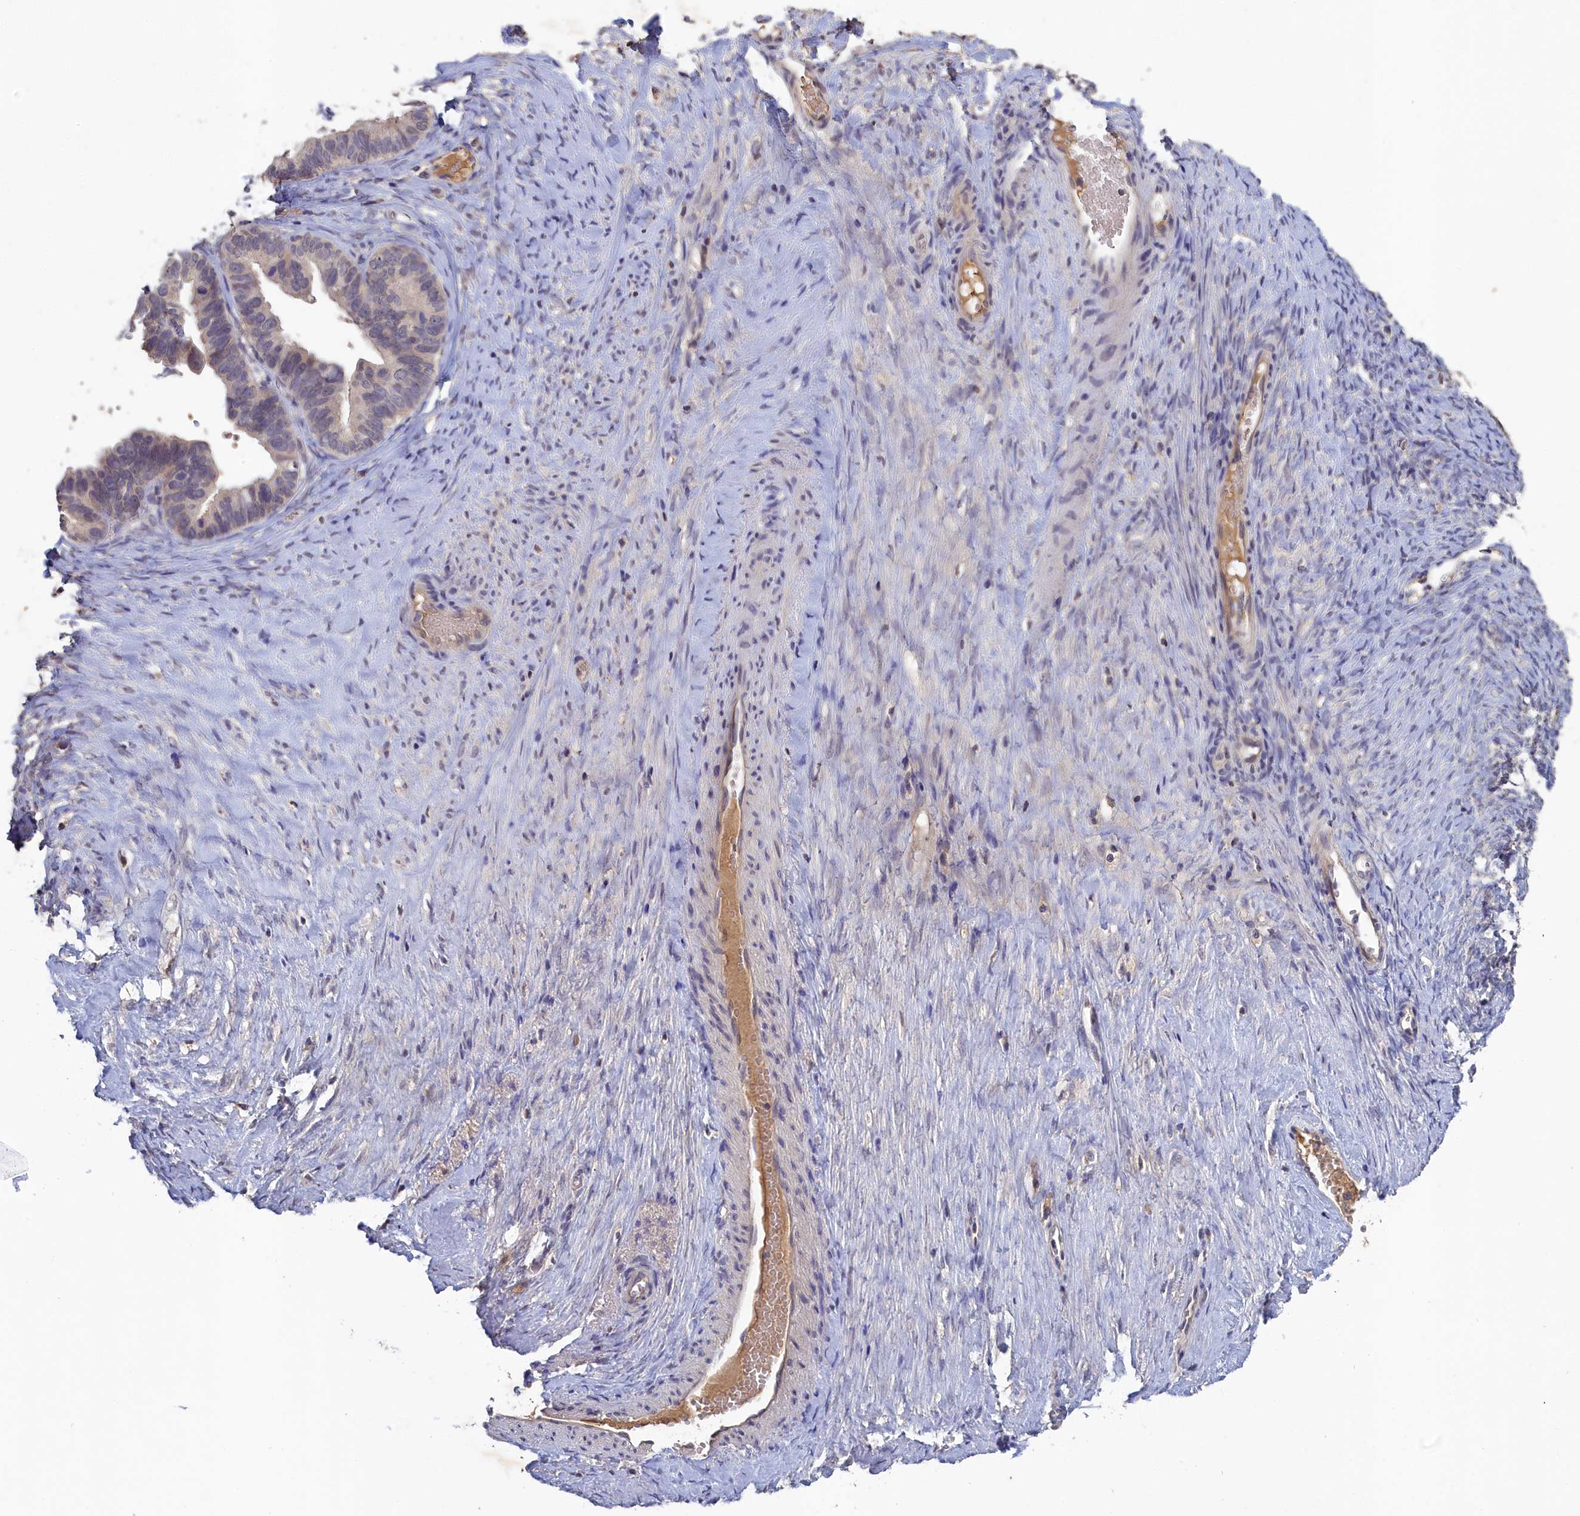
{"staining": {"intensity": "negative", "quantity": "none", "location": "none"}, "tissue": "ovarian cancer", "cell_type": "Tumor cells", "image_type": "cancer", "snomed": [{"axis": "morphology", "description": "Cystadenocarcinoma, serous, NOS"}, {"axis": "topography", "description": "Ovary"}], "caption": "A histopathology image of serous cystadenocarcinoma (ovarian) stained for a protein displays no brown staining in tumor cells.", "gene": "CELF5", "patient": {"sex": "female", "age": 56}}